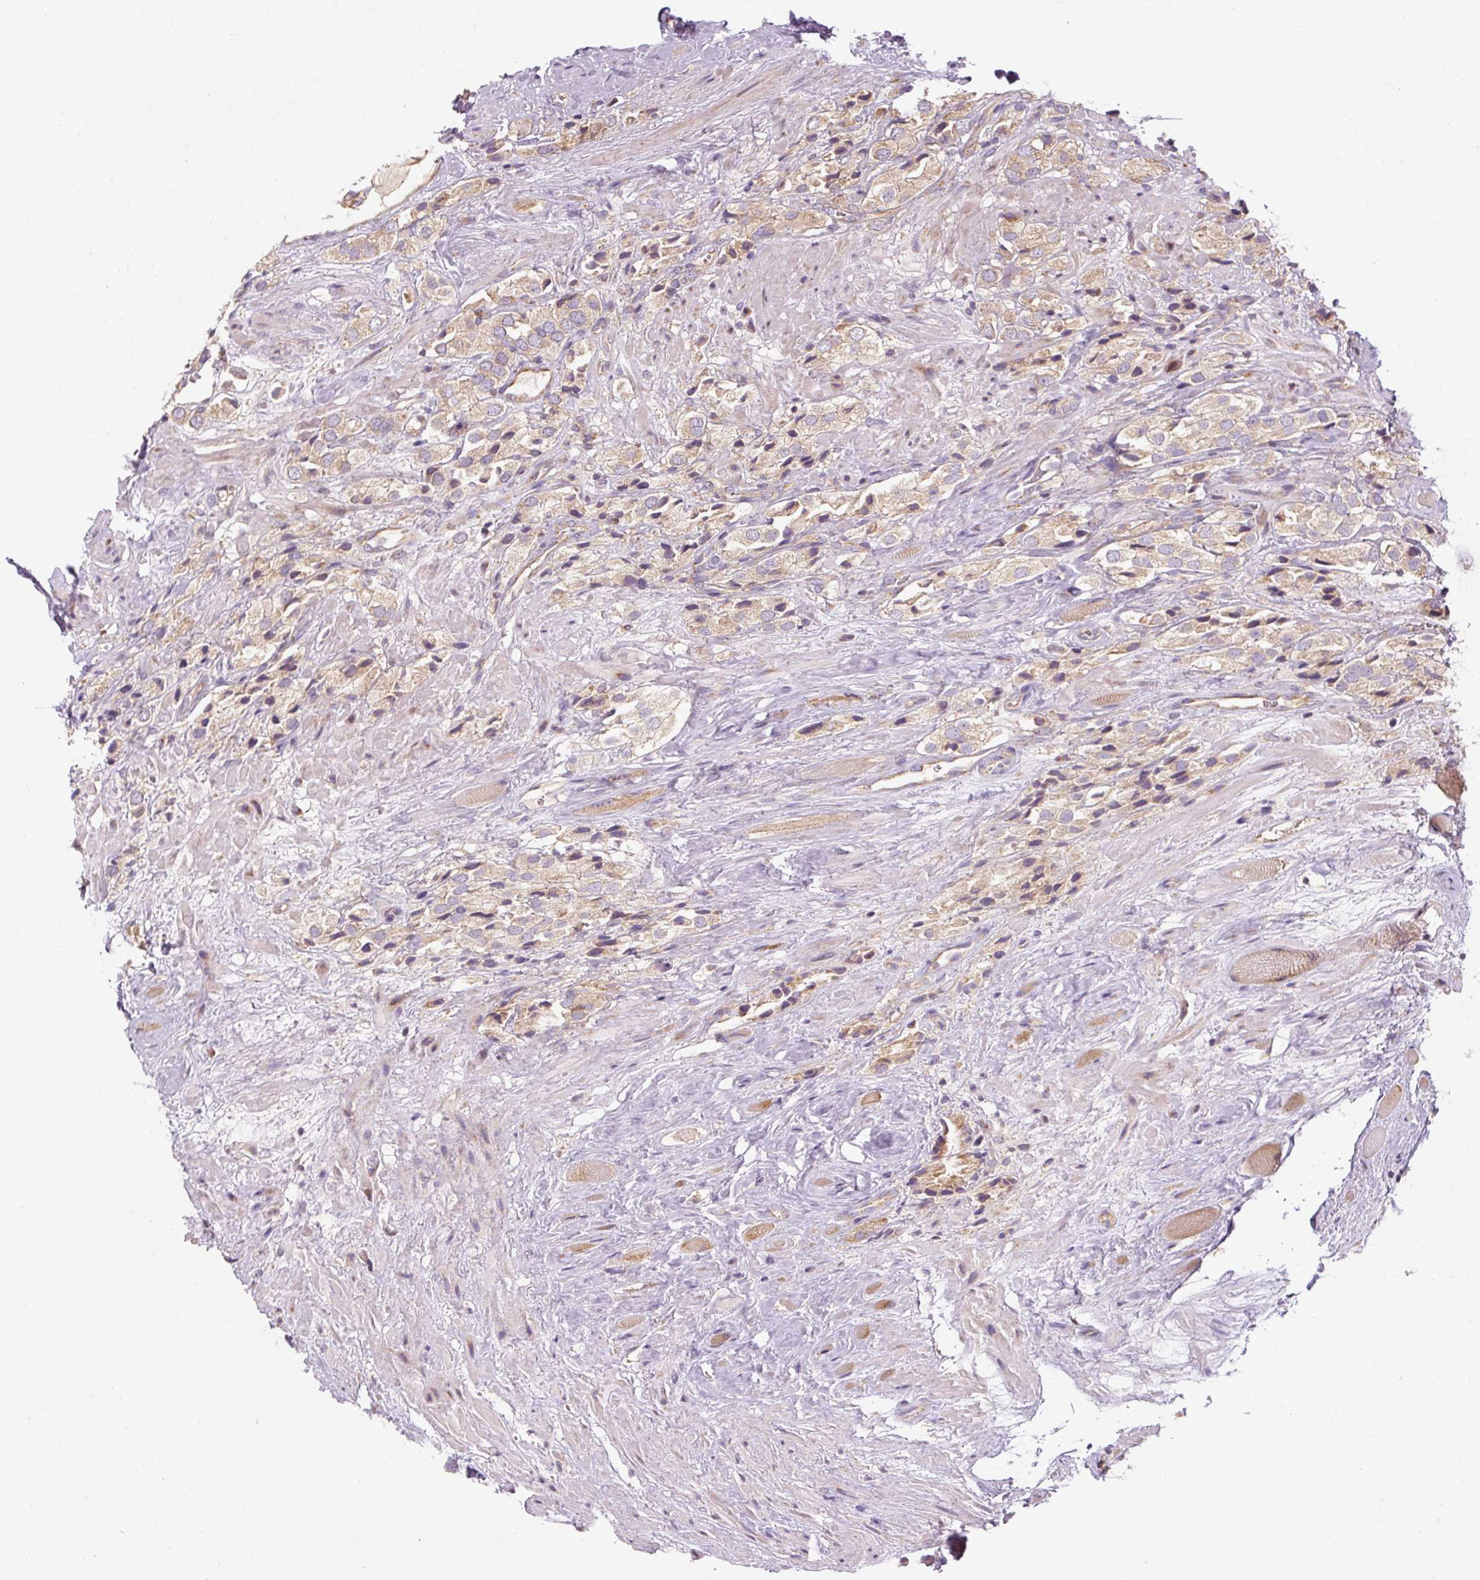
{"staining": {"intensity": "moderate", "quantity": ">75%", "location": "cytoplasmic/membranous"}, "tissue": "prostate cancer", "cell_type": "Tumor cells", "image_type": "cancer", "snomed": [{"axis": "morphology", "description": "Adenocarcinoma, High grade"}, {"axis": "topography", "description": "Prostate and seminal vesicle, NOS"}], "caption": "DAB (3,3'-diaminobenzidine) immunohistochemical staining of adenocarcinoma (high-grade) (prostate) reveals moderate cytoplasmic/membranous protein positivity in about >75% of tumor cells.", "gene": "PRSS48", "patient": {"sex": "male", "age": 64}}